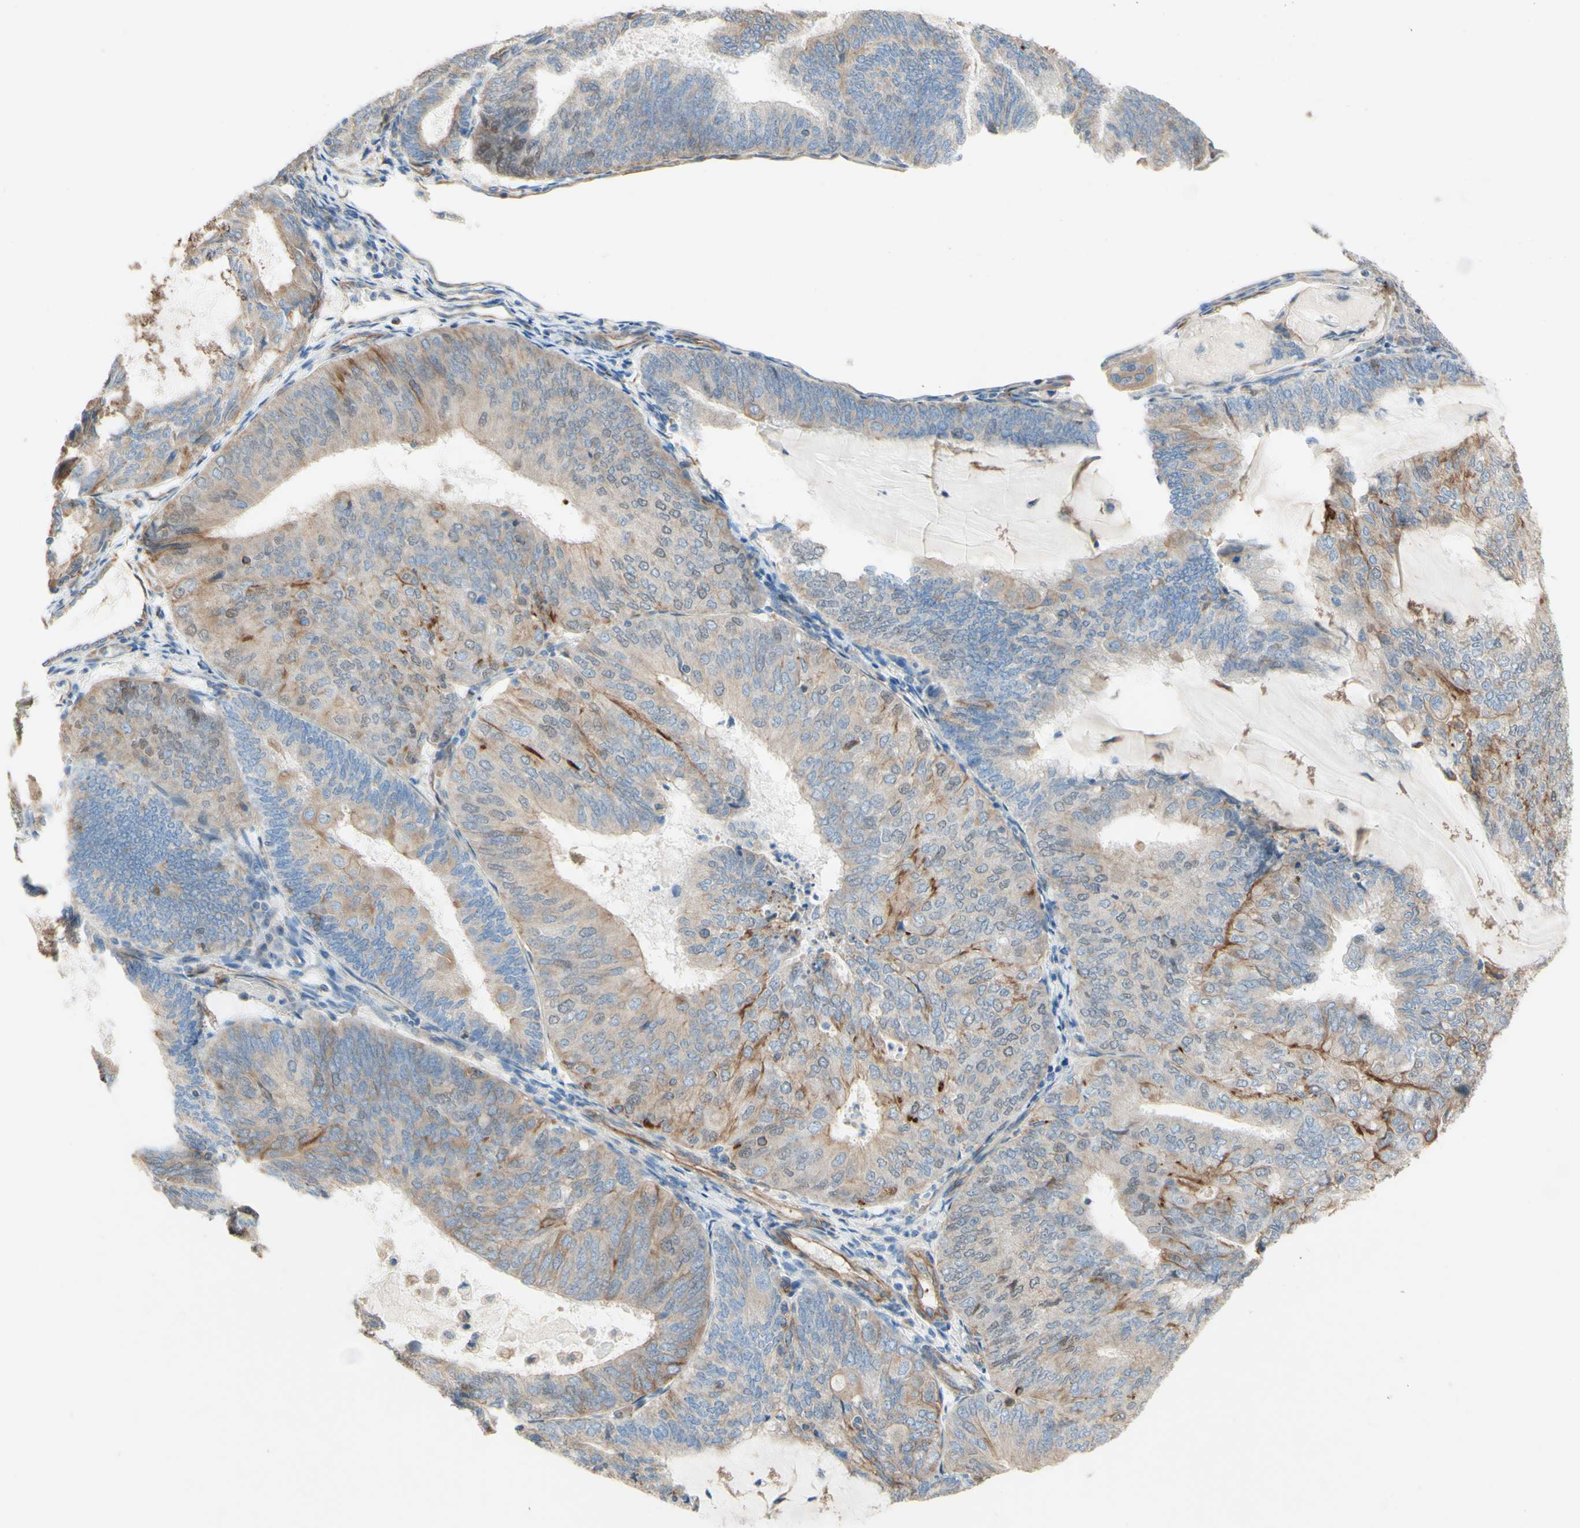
{"staining": {"intensity": "weak", "quantity": ">75%", "location": "cytoplasmic/membranous"}, "tissue": "endometrial cancer", "cell_type": "Tumor cells", "image_type": "cancer", "snomed": [{"axis": "morphology", "description": "Adenocarcinoma, NOS"}, {"axis": "topography", "description": "Endometrium"}], "caption": "Endometrial cancer (adenocarcinoma) stained with a protein marker exhibits weak staining in tumor cells.", "gene": "ENDOD1", "patient": {"sex": "female", "age": 81}}